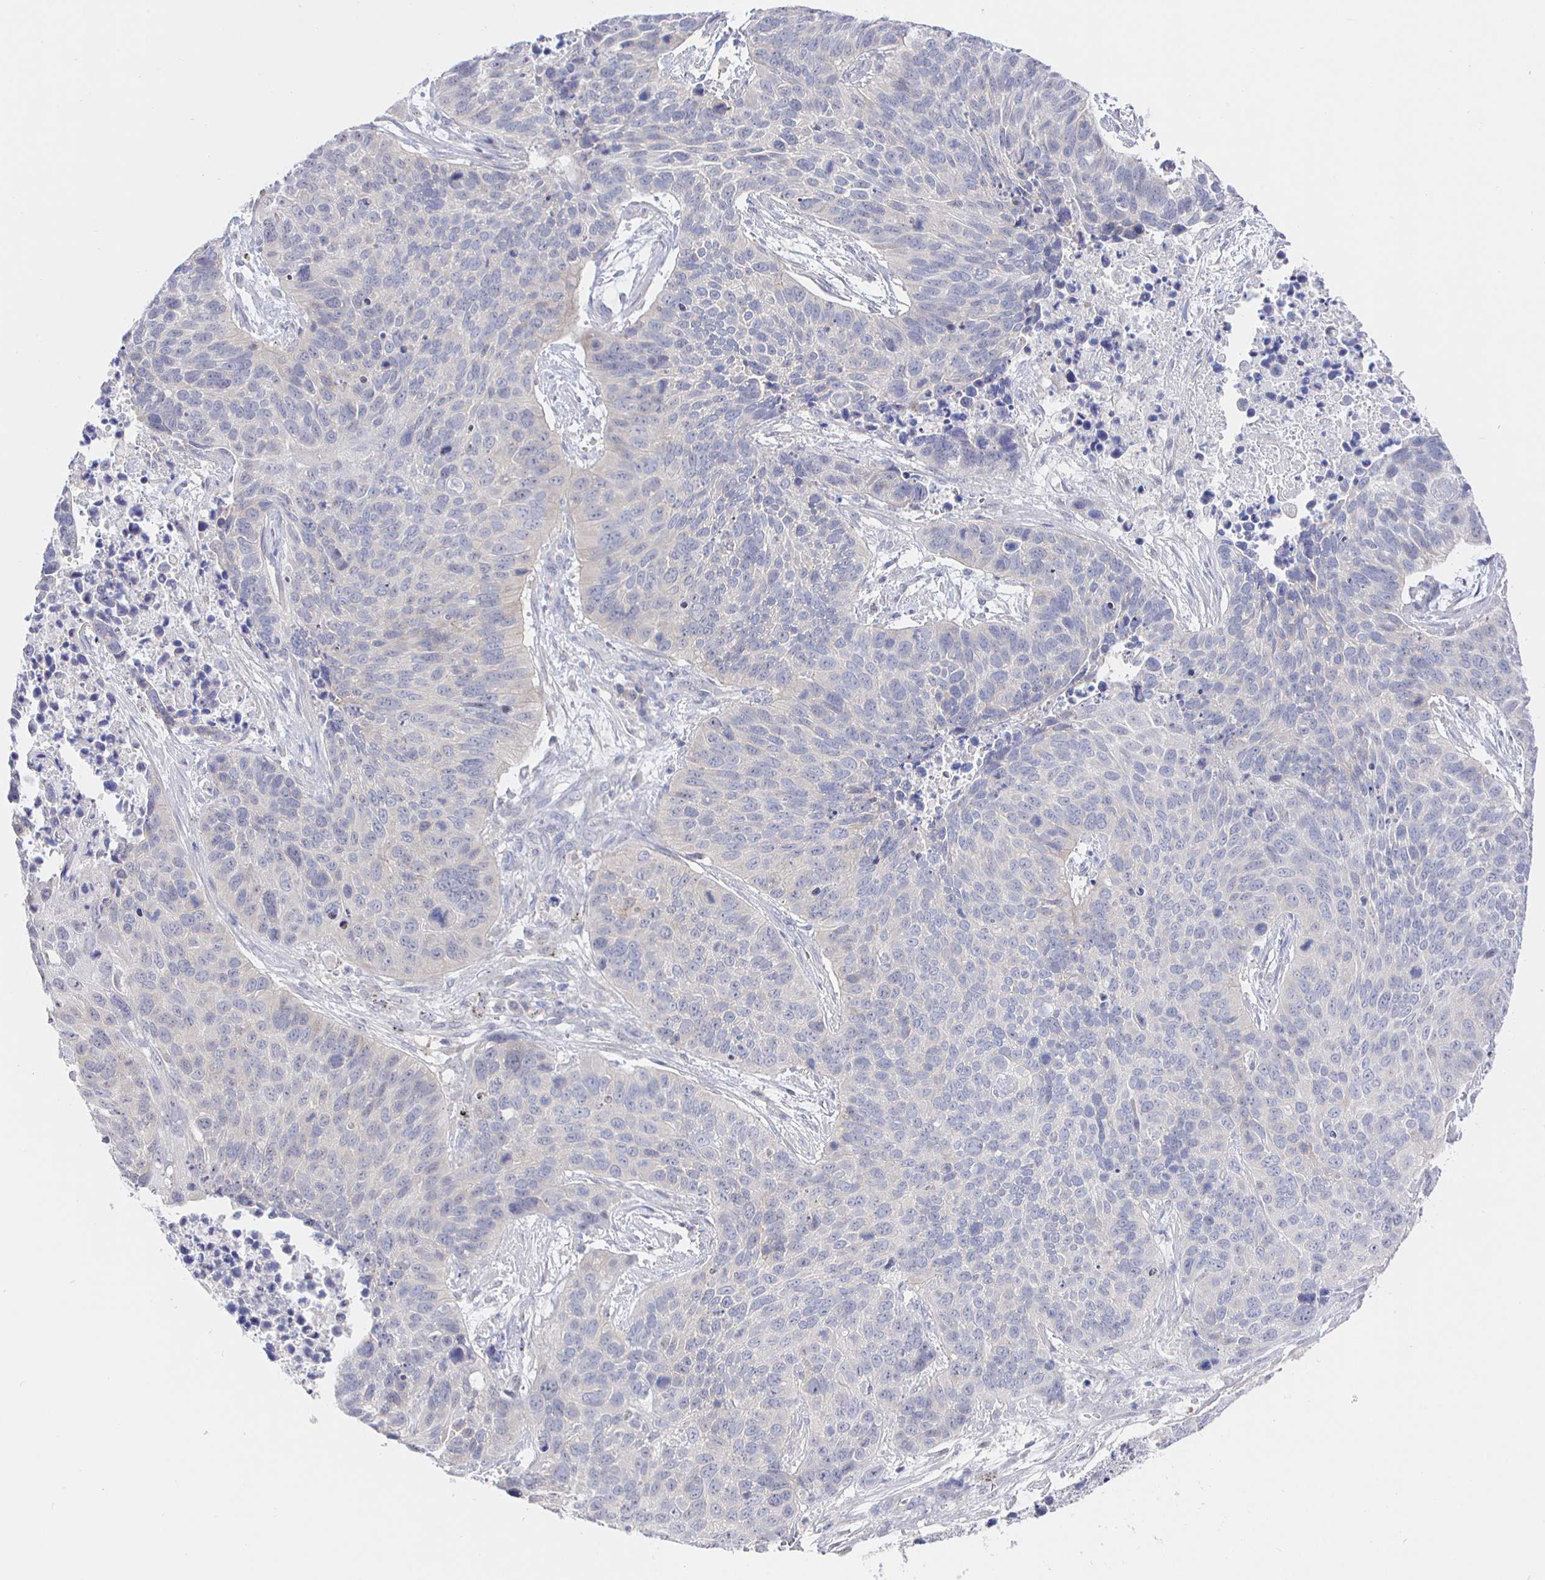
{"staining": {"intensity": "negative", "quantity": "none", "location": "none"}, "tissue": "lung cancer", "cell_type": "Tumor cells", "image_type": "cancer", "snomed": [{"axis": "morphology", "description": "Squamous cell carcinoma, NOS"}, {"axis": "topography", "description": "Lung"}], "caption": "The photomicrograph shows no staining of tumor cells in lung cancer. (DAB immunohistochemistry, high magnification).", "gene": "LRRC23", "patient": {"sex": "male", "age": 62}}